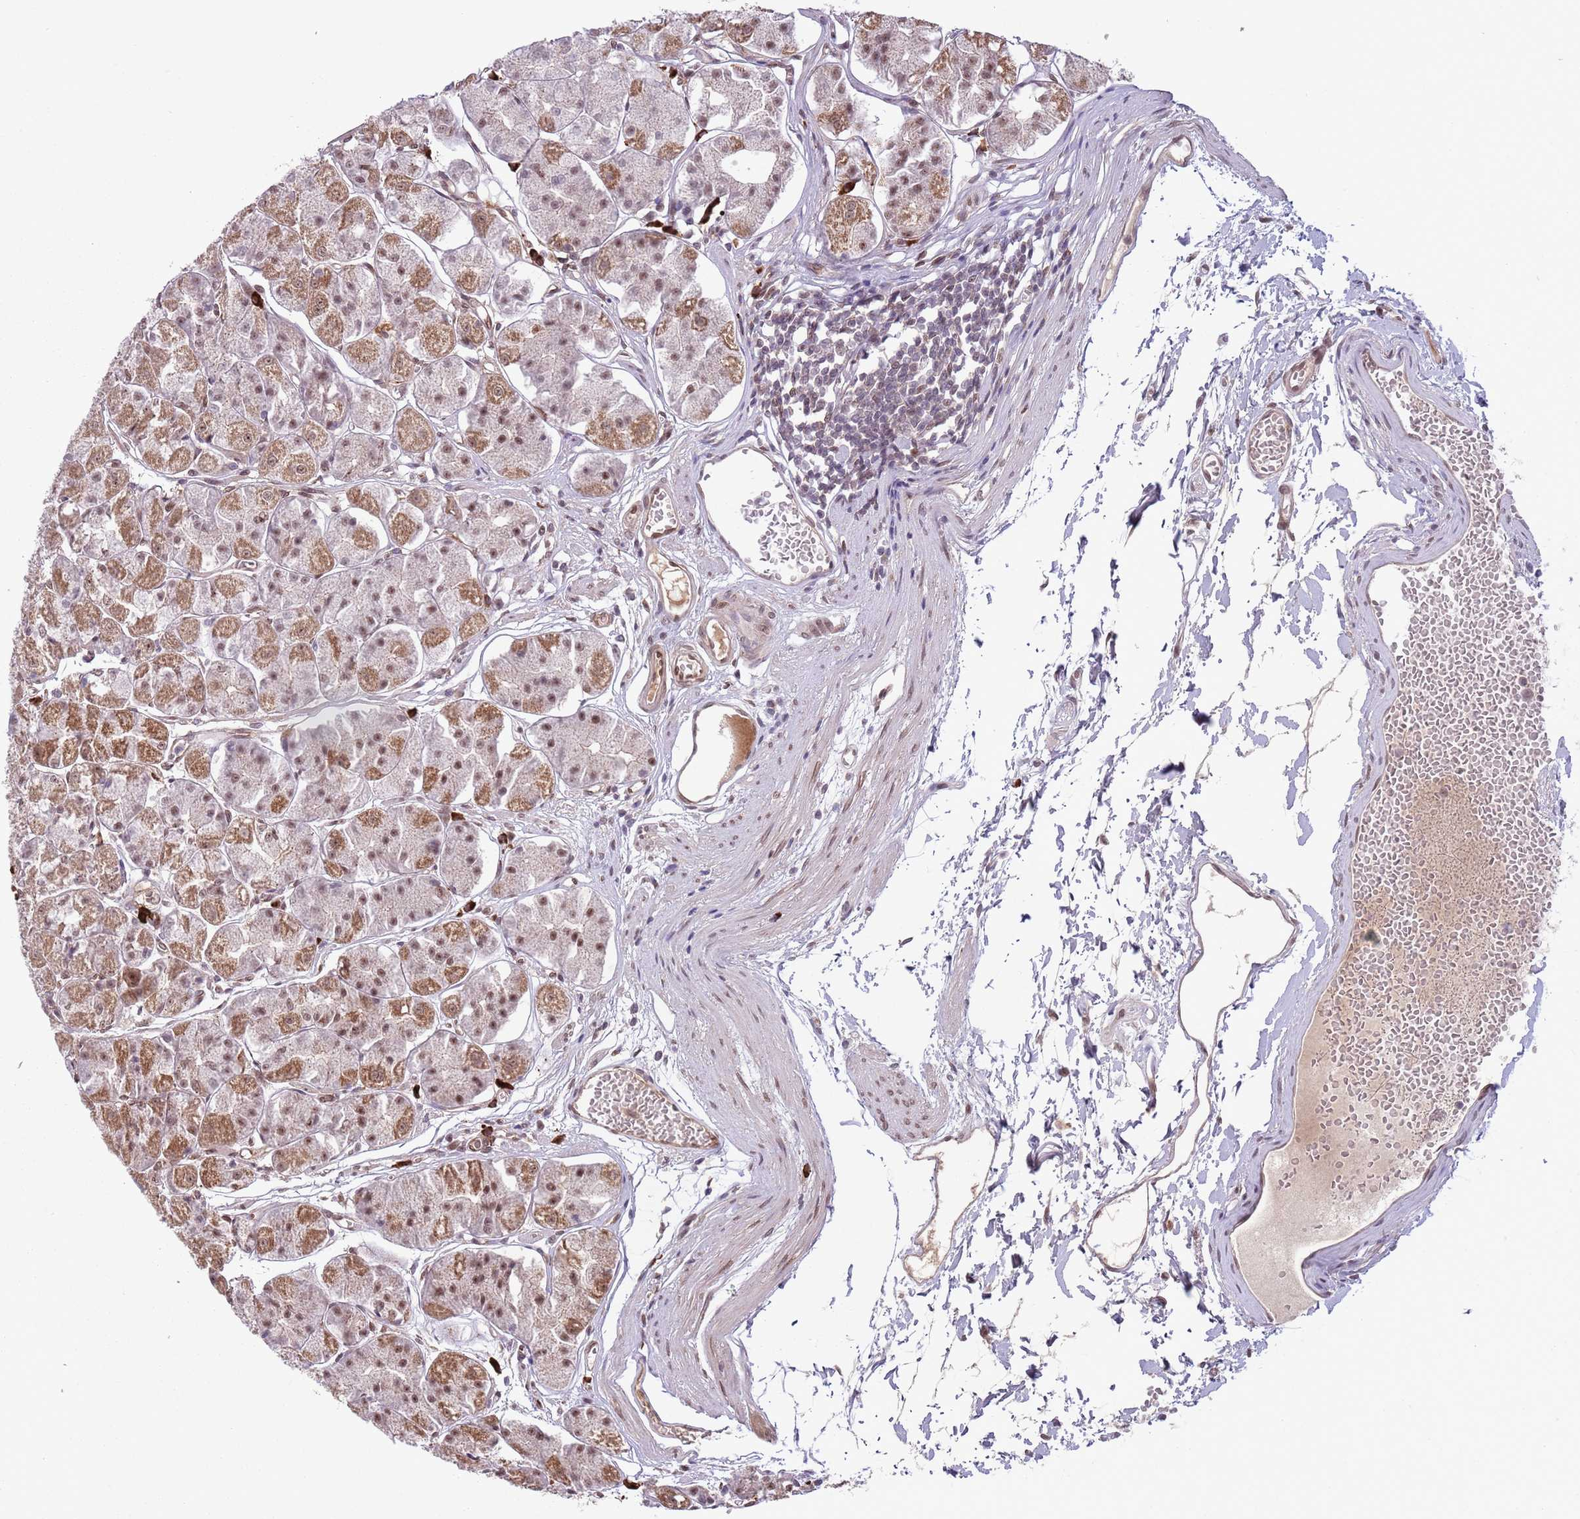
{"staining": {"intensity": "moderate", "quantity": ">75%", "location": "cytoplasmic/membranous,nuclear"}, "tissue": "stomach", "cell_type": "Glandular cells", "image_type": "normal", "snomed": [{"axis": "morphology", "description": "Normal tissue, NOS"}, {"axis": "topography", "description": "Stomach"}], "caption": "Immunohistochemistry (IHC) of unremarkable human stomach reveals medium levels of moderate cytoplasmic/membranous,nuclear staining in about >75% of glandular cells.", "gene": "SIPA1L3", "patient": {"sex": "male", "age": 55}}